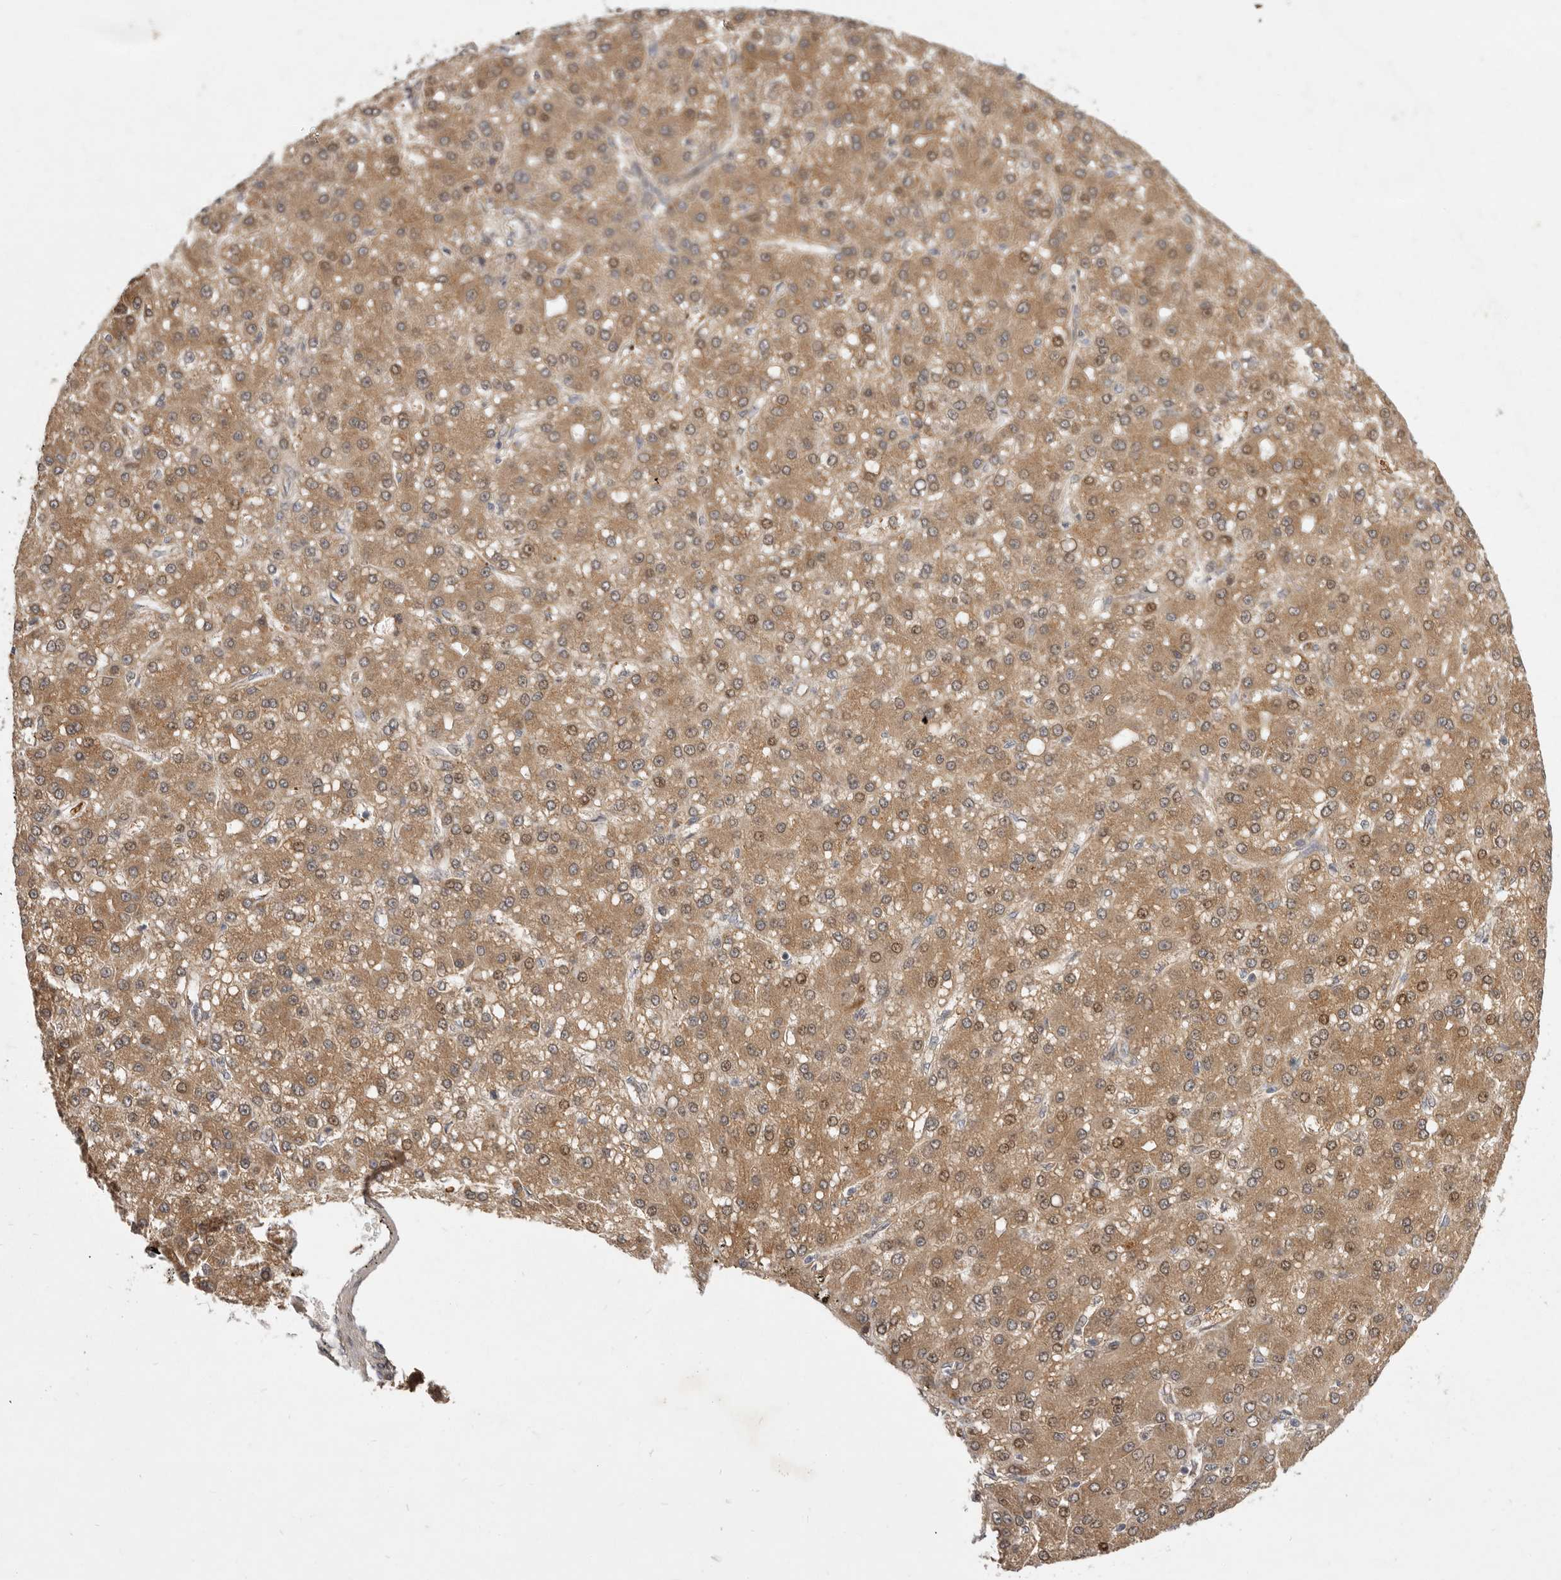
{"staining": {"intensity": "moderate", "quantity": ">75%", "location": "cytoplasmic/membranous,nuclear"}, "tissue": "liver cancer", "cell_type": "Tumor cells", "image_type": "cancer", "snomed": [{"axis": "morphology", "description": "Carcinoma, Hepatocellular, NOS"}, {"axis": "topography", "description": "Liver"}], "caption": "IHC (DAB) staining of human liver hepatocellular carcinoma reveals moderate cytoplasmic/membranous and nuclear protein staining in about >75% of tumor cells.", "gene": "TBC1D8B", "patient": {"sex": "male", "age": 67}}